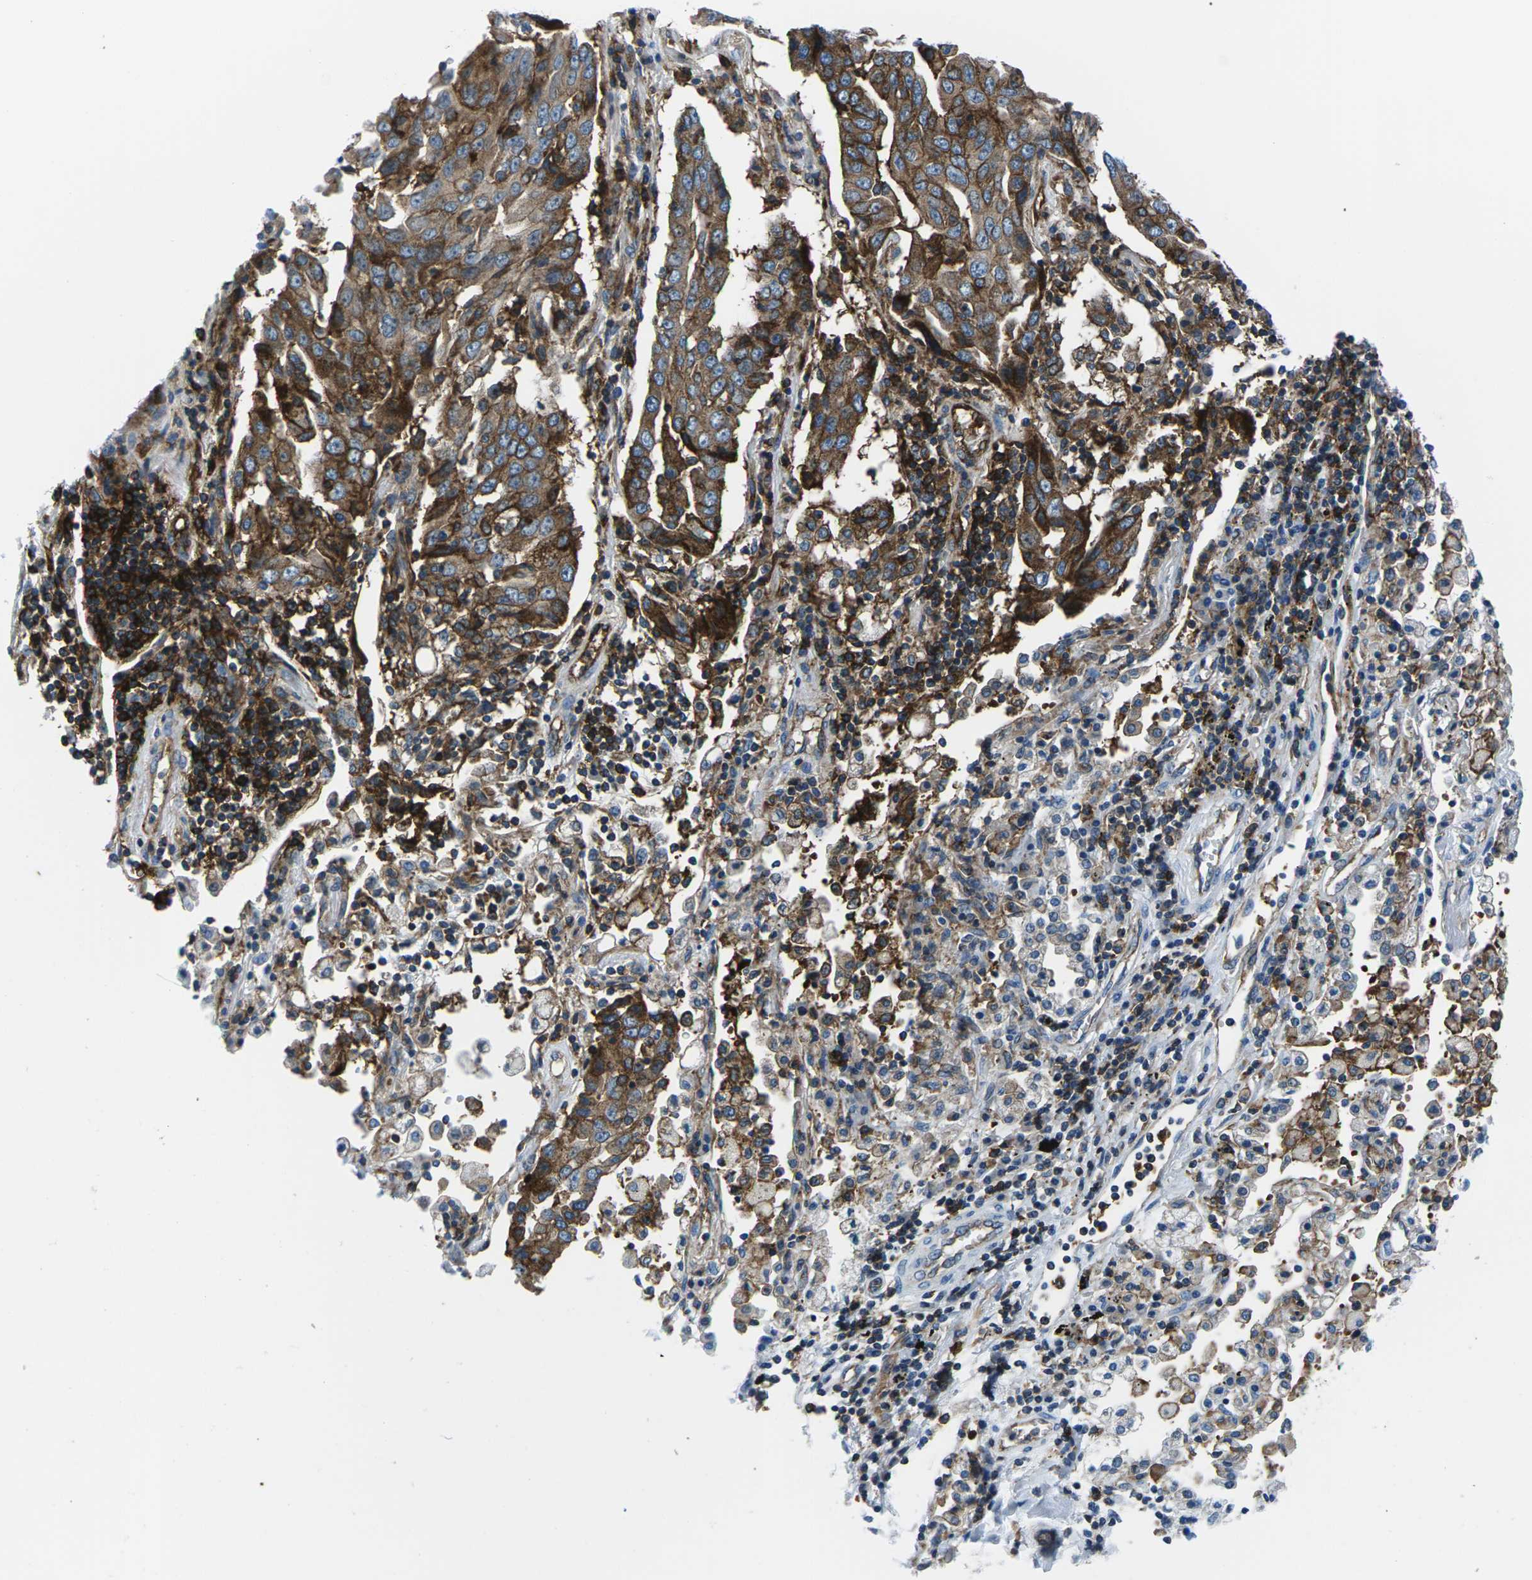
{"staining": {"intensity": "strong", "quantity": ">75%", "location": "cytoplasmic/membranous"}, "tissue": "lung cancer", "cell_type": "Tumor cells", "image_type": "cancer", "snomed": [{"axis": "morphology", "description": "Adenocarcinoma, NOS"}, {"axis": "topography", "description": "Lung"}], "caption": "This is a histology image of immunohistochemistry (IHC) staining of lung cancer, which shows strong expression in the cytoplasmic/membranous of tumor cells.", "gene": "SOCS4", "patient": {"sex": "female", "age": 65}}